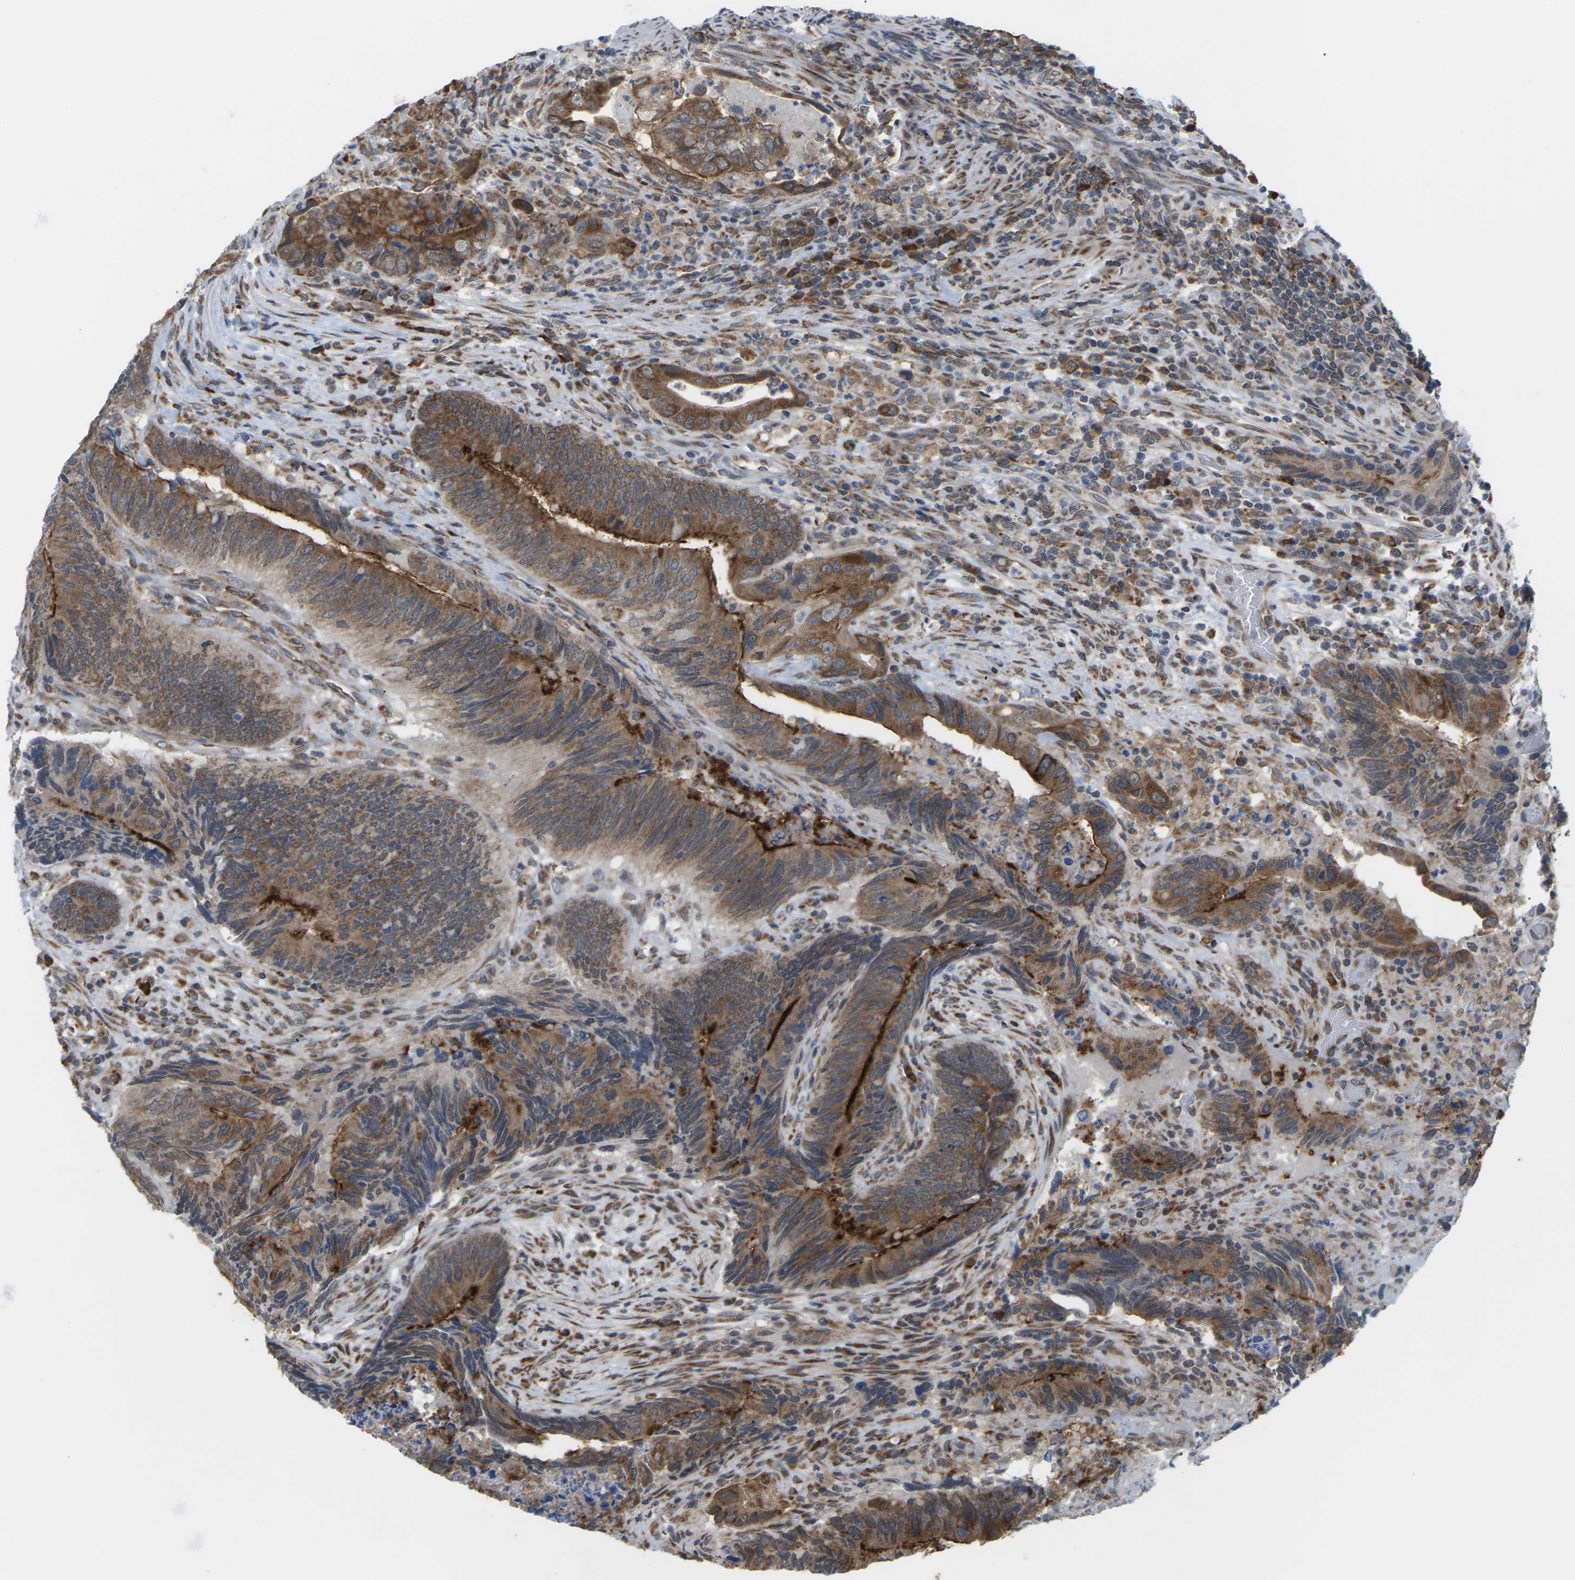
{"staining": {"intensity": "strong", "quantity": ">75%", "location": "cytoplasmic/membranous"}, "tissue": "colorectal cancer", "cell_type": "Tumor cells", "image_type": "cancer", "snomed": [{"axis": "morphology", "description": "Normal tissue, NOS"}, {"axis": "morphology", "description": "Adenocarcinoma, NOS"}, {"axis": "topography", "description": "Colon"}], "caption": "There is high levels of strong cytoplasmic/membranous expression in tumor cells of colorectal adenocarcinoma, as demonstrated by immunohistochemical staining (brown color).", "gene": "PDZK1IP1", "patient": {"sex": "male", "age": 56}}